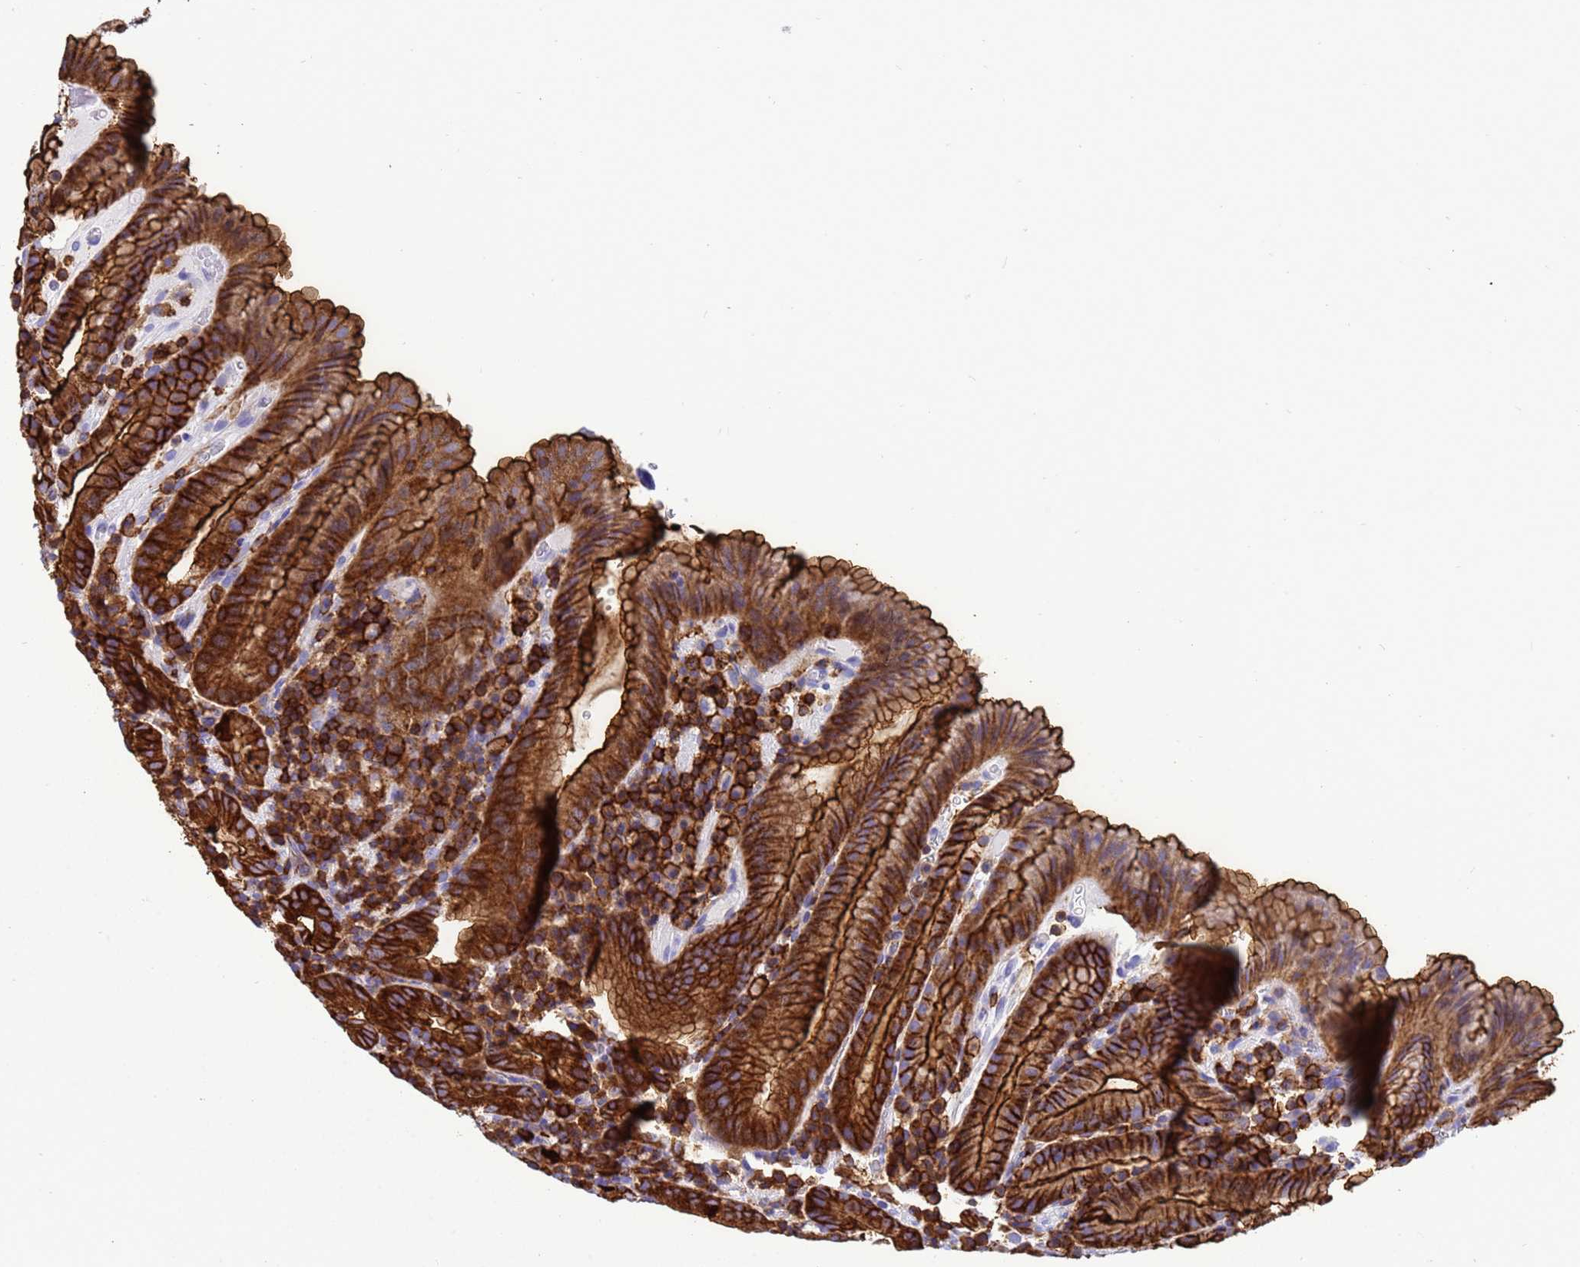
{"staining": {"intensity": "strong", "quantity": ">75%", "location": "cytoplasmic/membranous"}, "tissue": "stomach", "cell_type": "Glandular cells", "image_type": "normal", "snomed": [{"axis": "morphology", "description": "Normal tissue, NOS"}, {"axis": "morphology", "description": "Inflammation, NOS"}, {"axis": "topography", "description": "Stomach"}], "caption": "Brown immunohistochemical staining in unremarkable stomach reveals strong cytoplasmic/membranous expression in about >75% of glandular cells.", "gene": "EZR", "patient": {"sex": "male", "age": 79}}